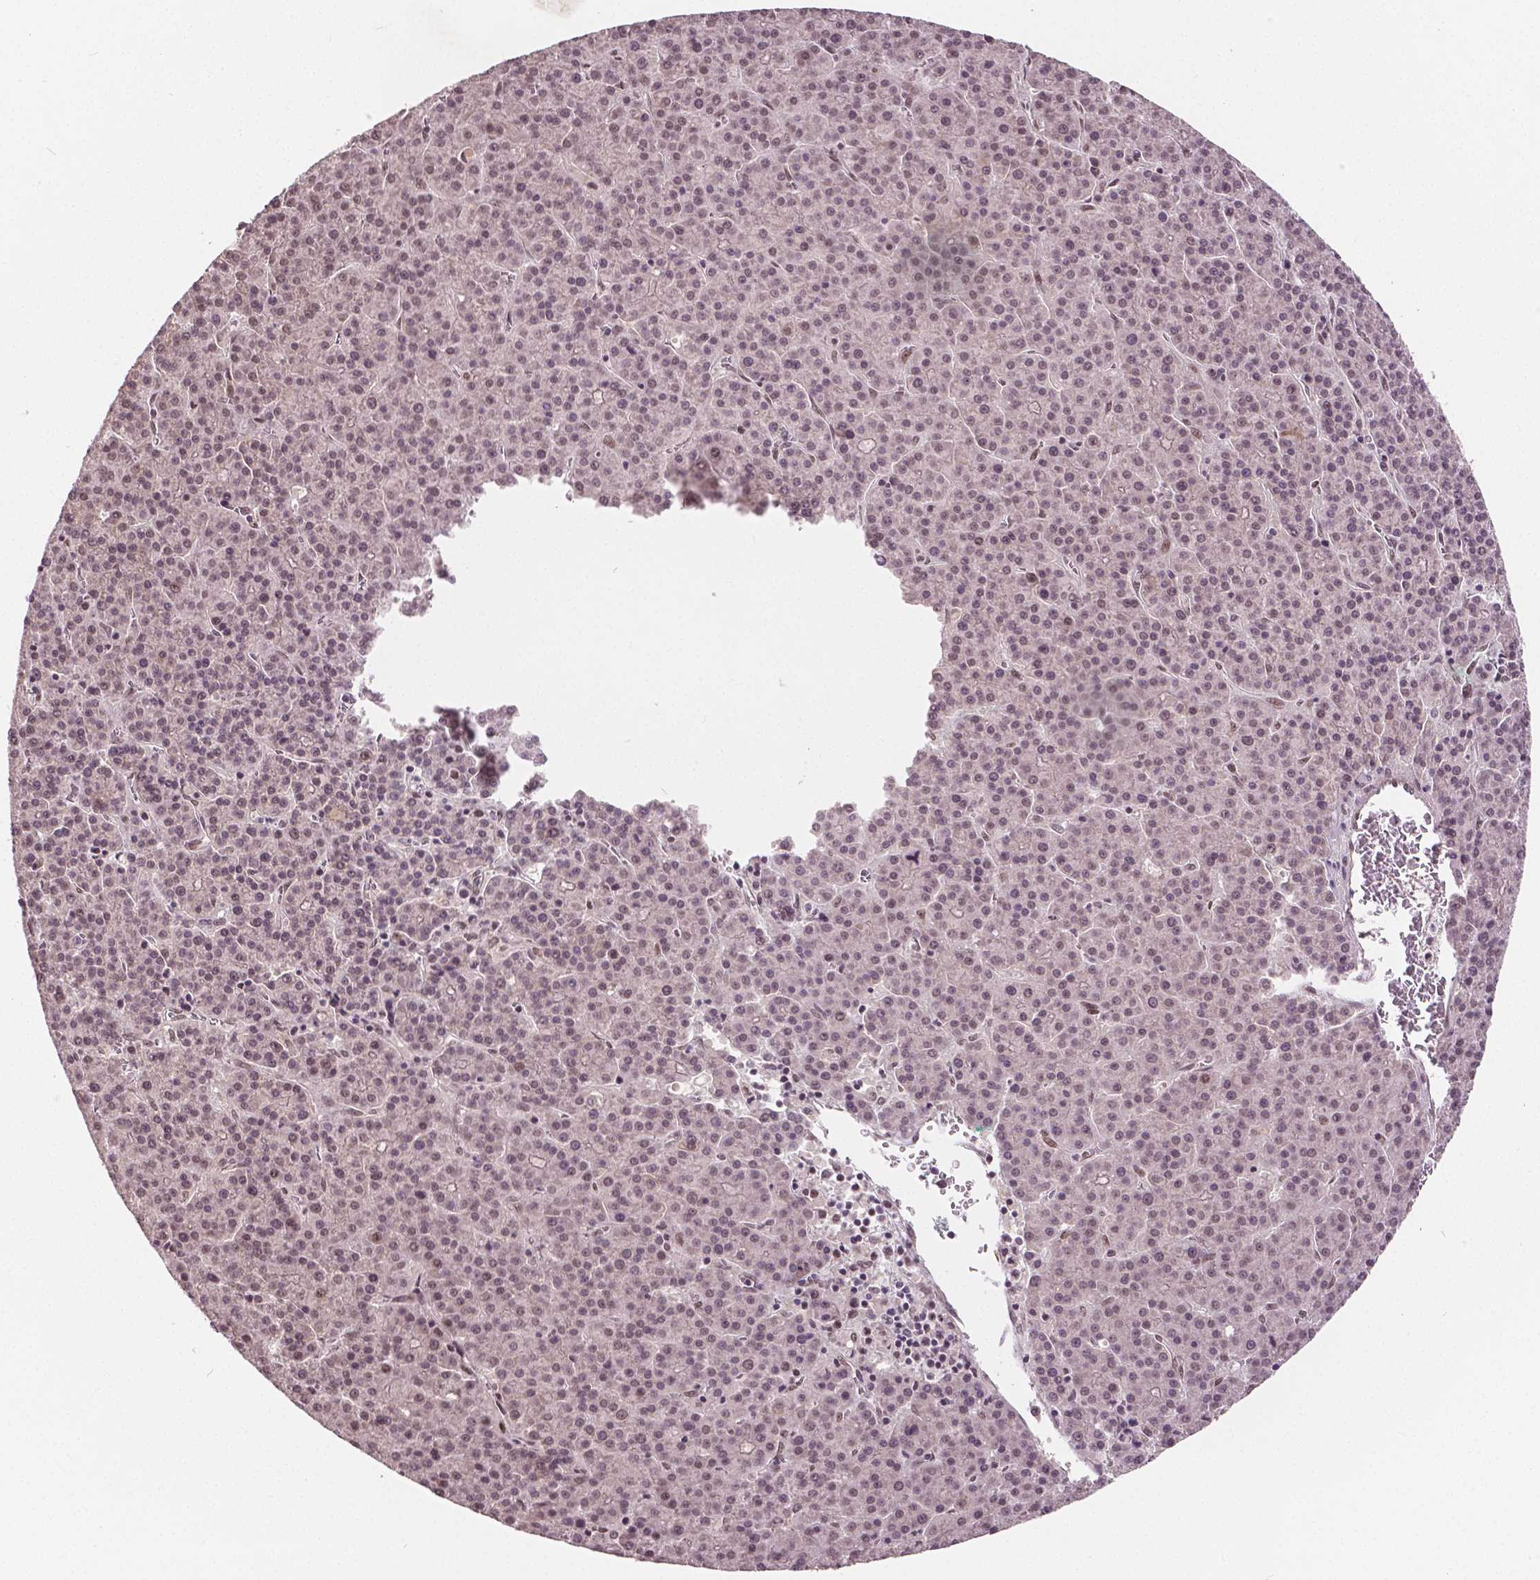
{"staining": {"intensity": "weak", "quantity": "25%-75%", "location": "nuclear"}, "tissue": "liver cancer", "cell_type": "Tumor cells", "image_type": "cancer", "snomed": [{"axis": "morphology", "description": "Carcinoma, Hepatocellular, NOS"}, {"axis": "topography", "description": "Liver"}], "caption": "Hepatocellular carcinoma (liver) stained for a protein exhibits weak nuclear positivity in tumor cells.", "gene": "HMBOX1", "patient": {"sex": "female", "age": 58}}